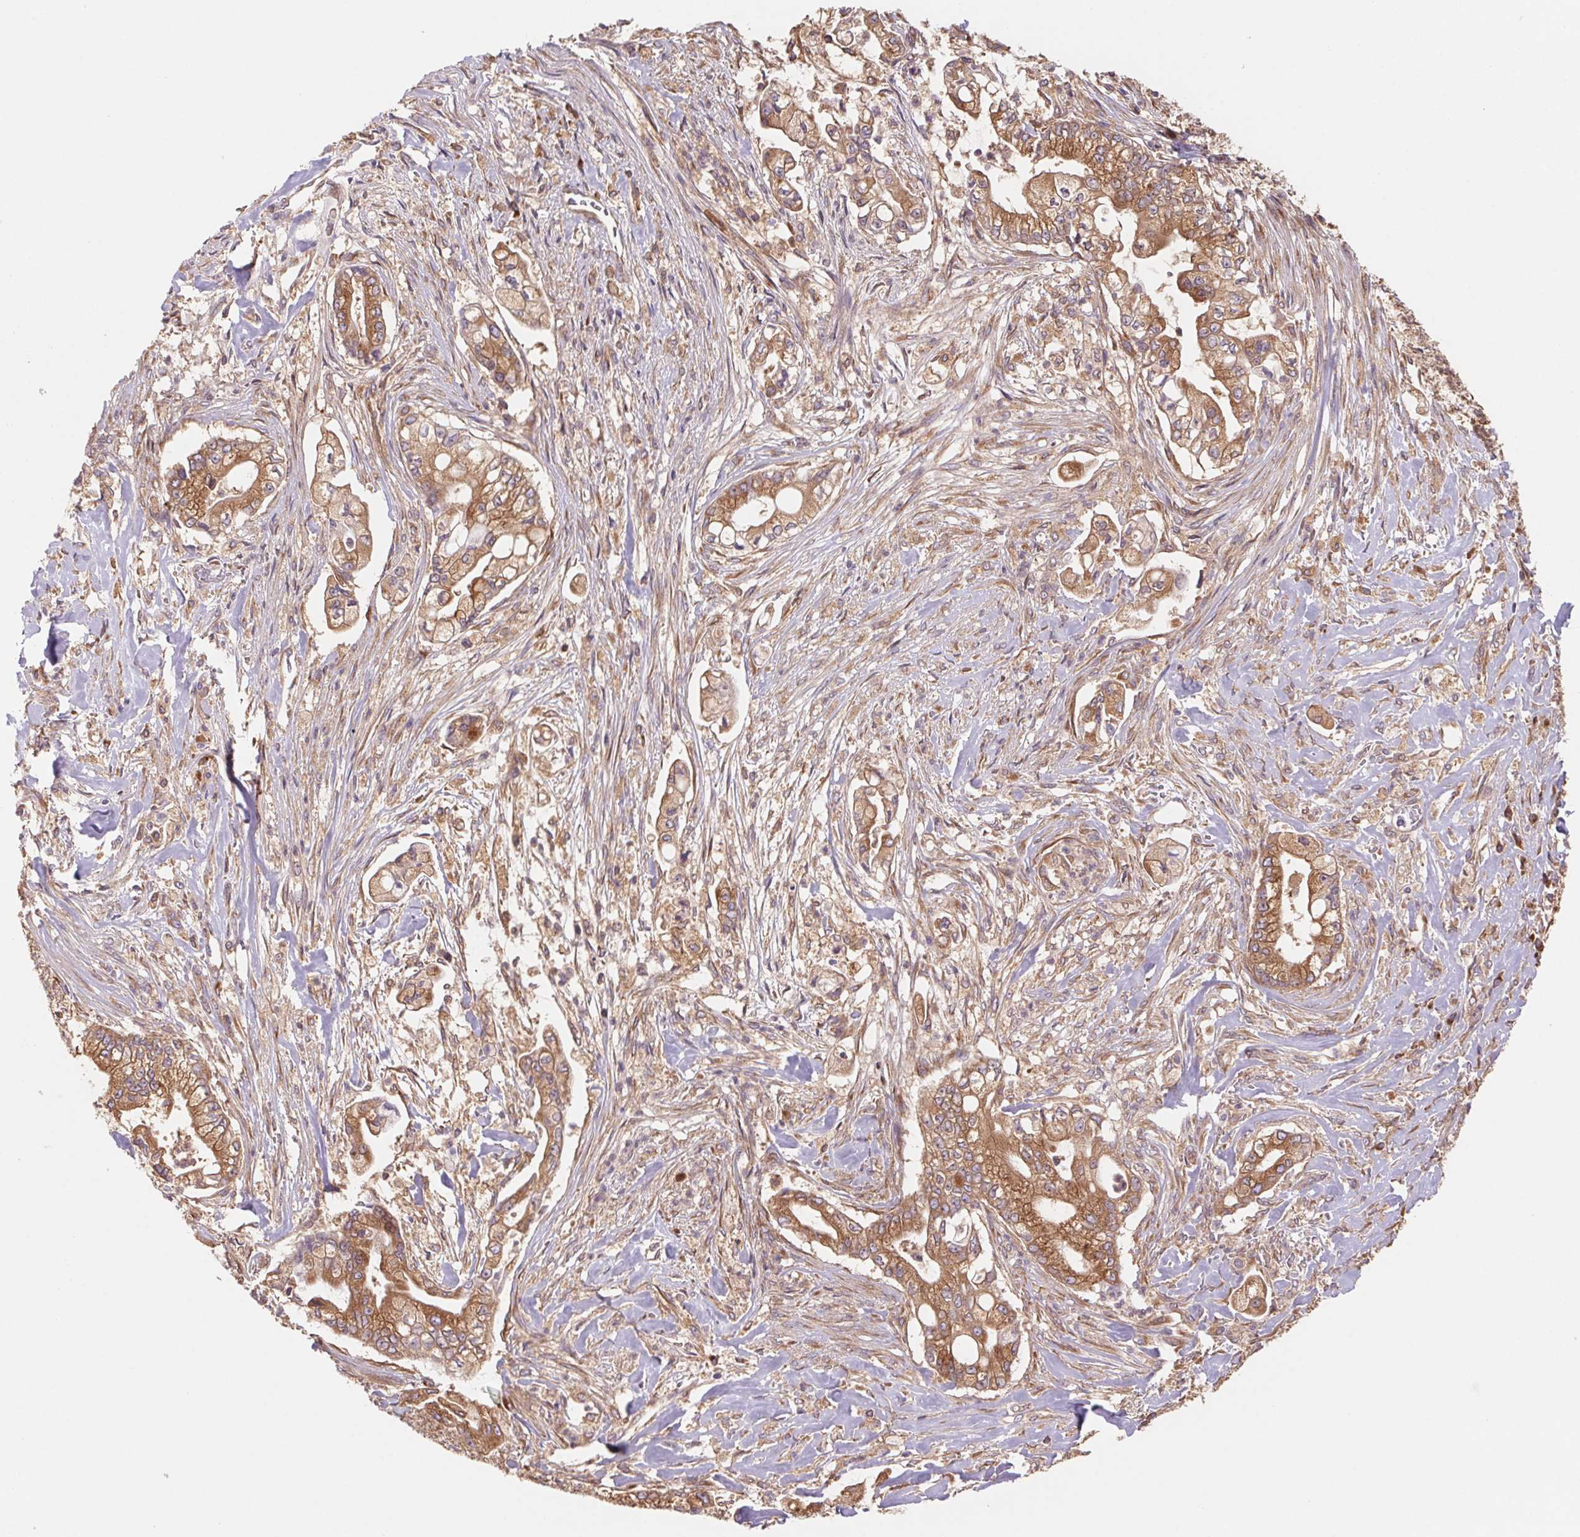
{"staining": {"intensity": "moderate", "quantity": ">75%", "location": "cytoplasmic/membranous"}, "tissue": "pancreatic cancer", "cell_type": "Tumor cells", "image_type": "cancer", "snomed": [{"axis": "morphology", "description": "Adenocarcinoma, NOS"}, {"axis": "topography", "description": "Pancreas"}], "caption": "Immunohistochemical staining of pancreatic cancer exhibits medium levels of moderate cytoplasmic/membranous staining in about >75% of tumor cells.", "gene": "RAB1A", "patient": {"sex": "female", "age": 69}}